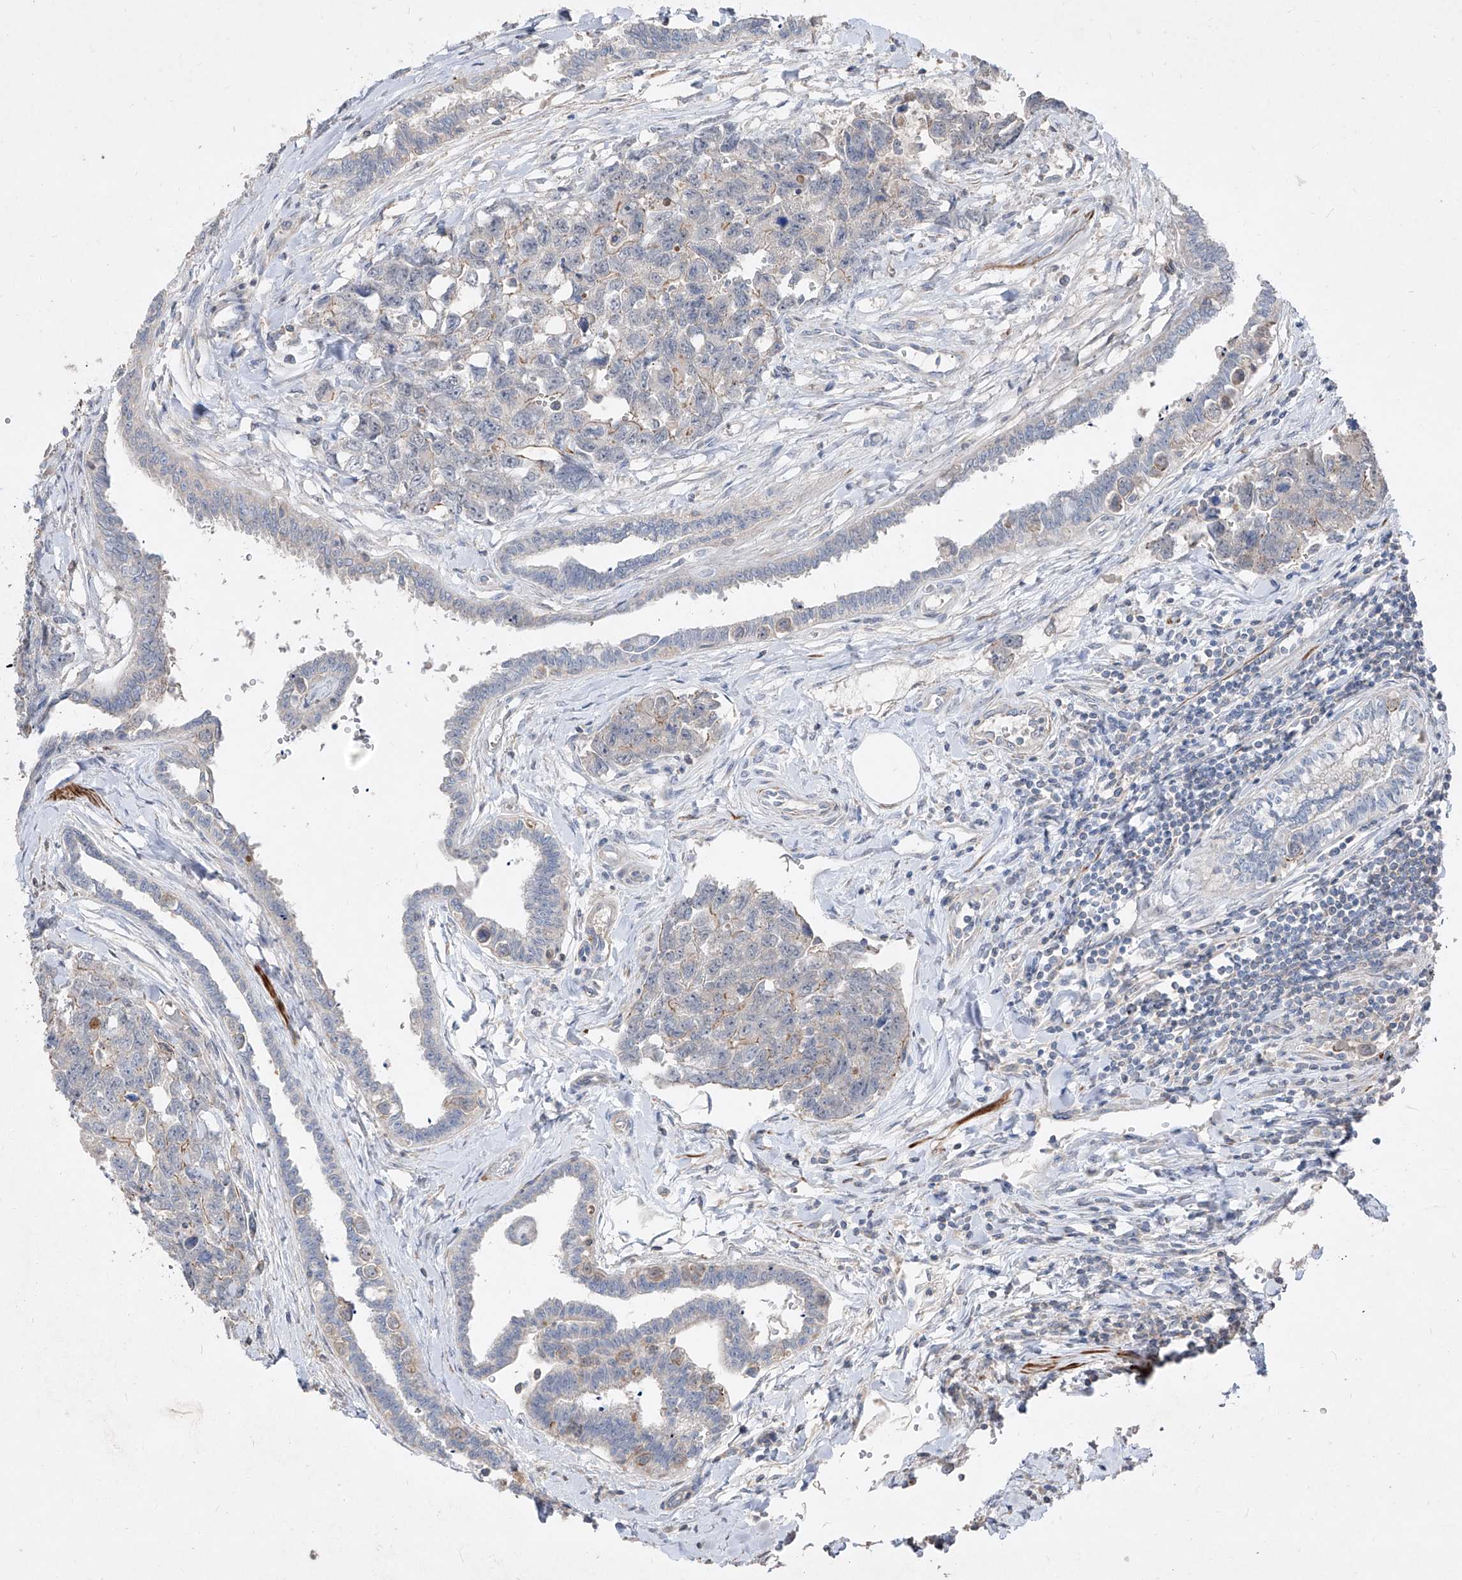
{"staining": {"intensity": "negative", "quantity": "none", "location": "none"}, "tissue": "testis cancer", "cell_type": "Tumor cells", "image_type": "cancer", "snomed": [{"axis": "morphology", "description": "Carcinoma, Embryonal, NOS"}, {"axis": "topography", "description": "Testis"}], "caption": "An IHC micrograph of testis cancer is shown. There is no staining in tumor cells of testis cancer. (Stains: DAB (3,3'-diaminobenzidine) immunohistochemistry (IHC) with hematoxylin counter stain, Microscopy: brightfield microscopy at high magnification).", "gene": "UFD1", "patient": {"sex": "male", "age": 31}}